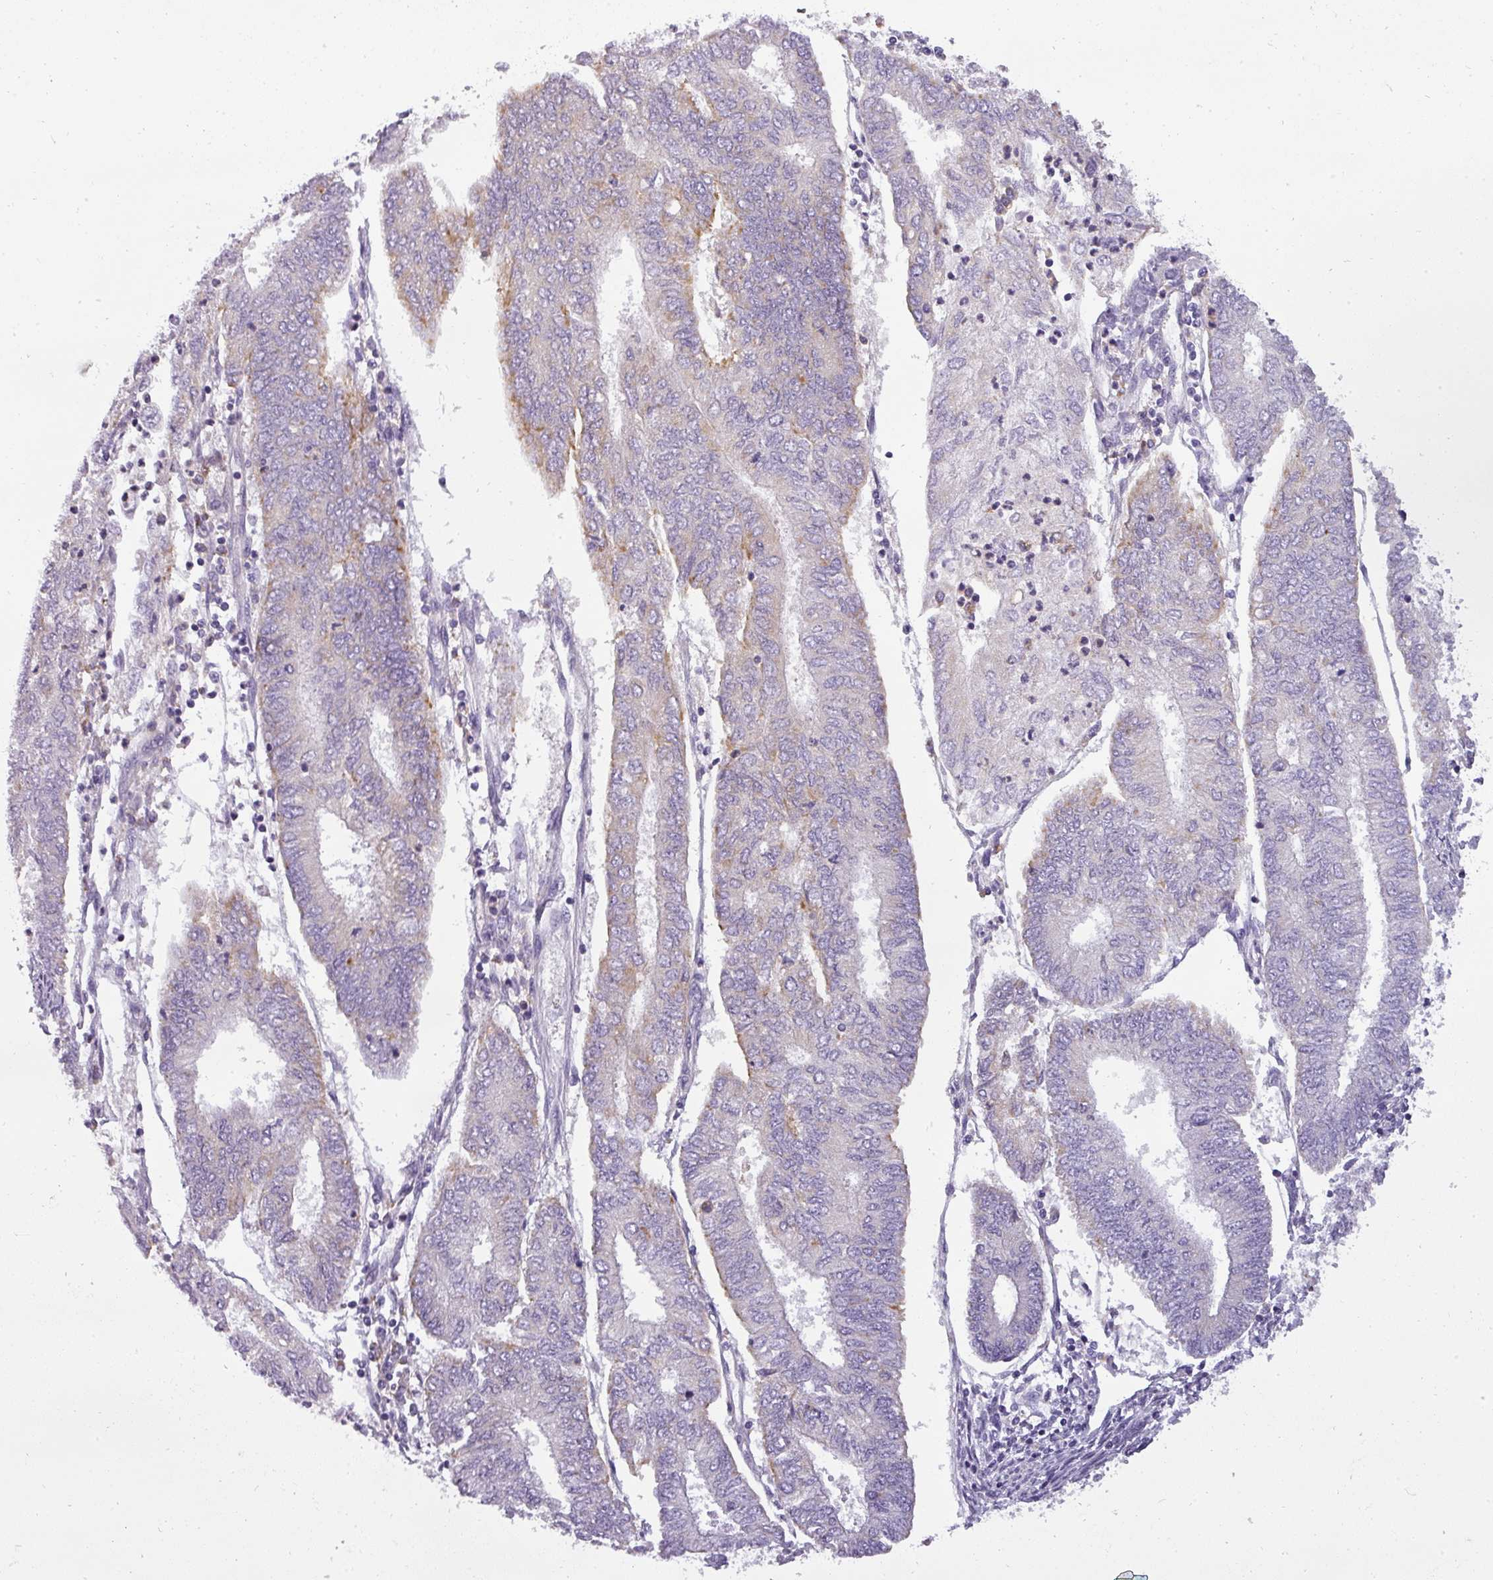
{"staining": {"intensity": "weak", "quantity": "<25%", "location": "cytoplasmic/membranous"}, "tissue": "endometrial cancer", "cell_type": "Tumor cells", "image_type": "cancer", "snomed": [{"axis": "morphology", "description": "Adenocarcinoma, NOS"}, {"axis": "topography", "description": "Endometrium"}], "caption": "High magnification brightfield microscopy of endometrial cancer stained with DAB (brown) and counterstained with hematoxylin (blue): tumor cells show no significant staining.", "gene": "ATP6V1D", "patient": {"sex": "female", "age": 68}}